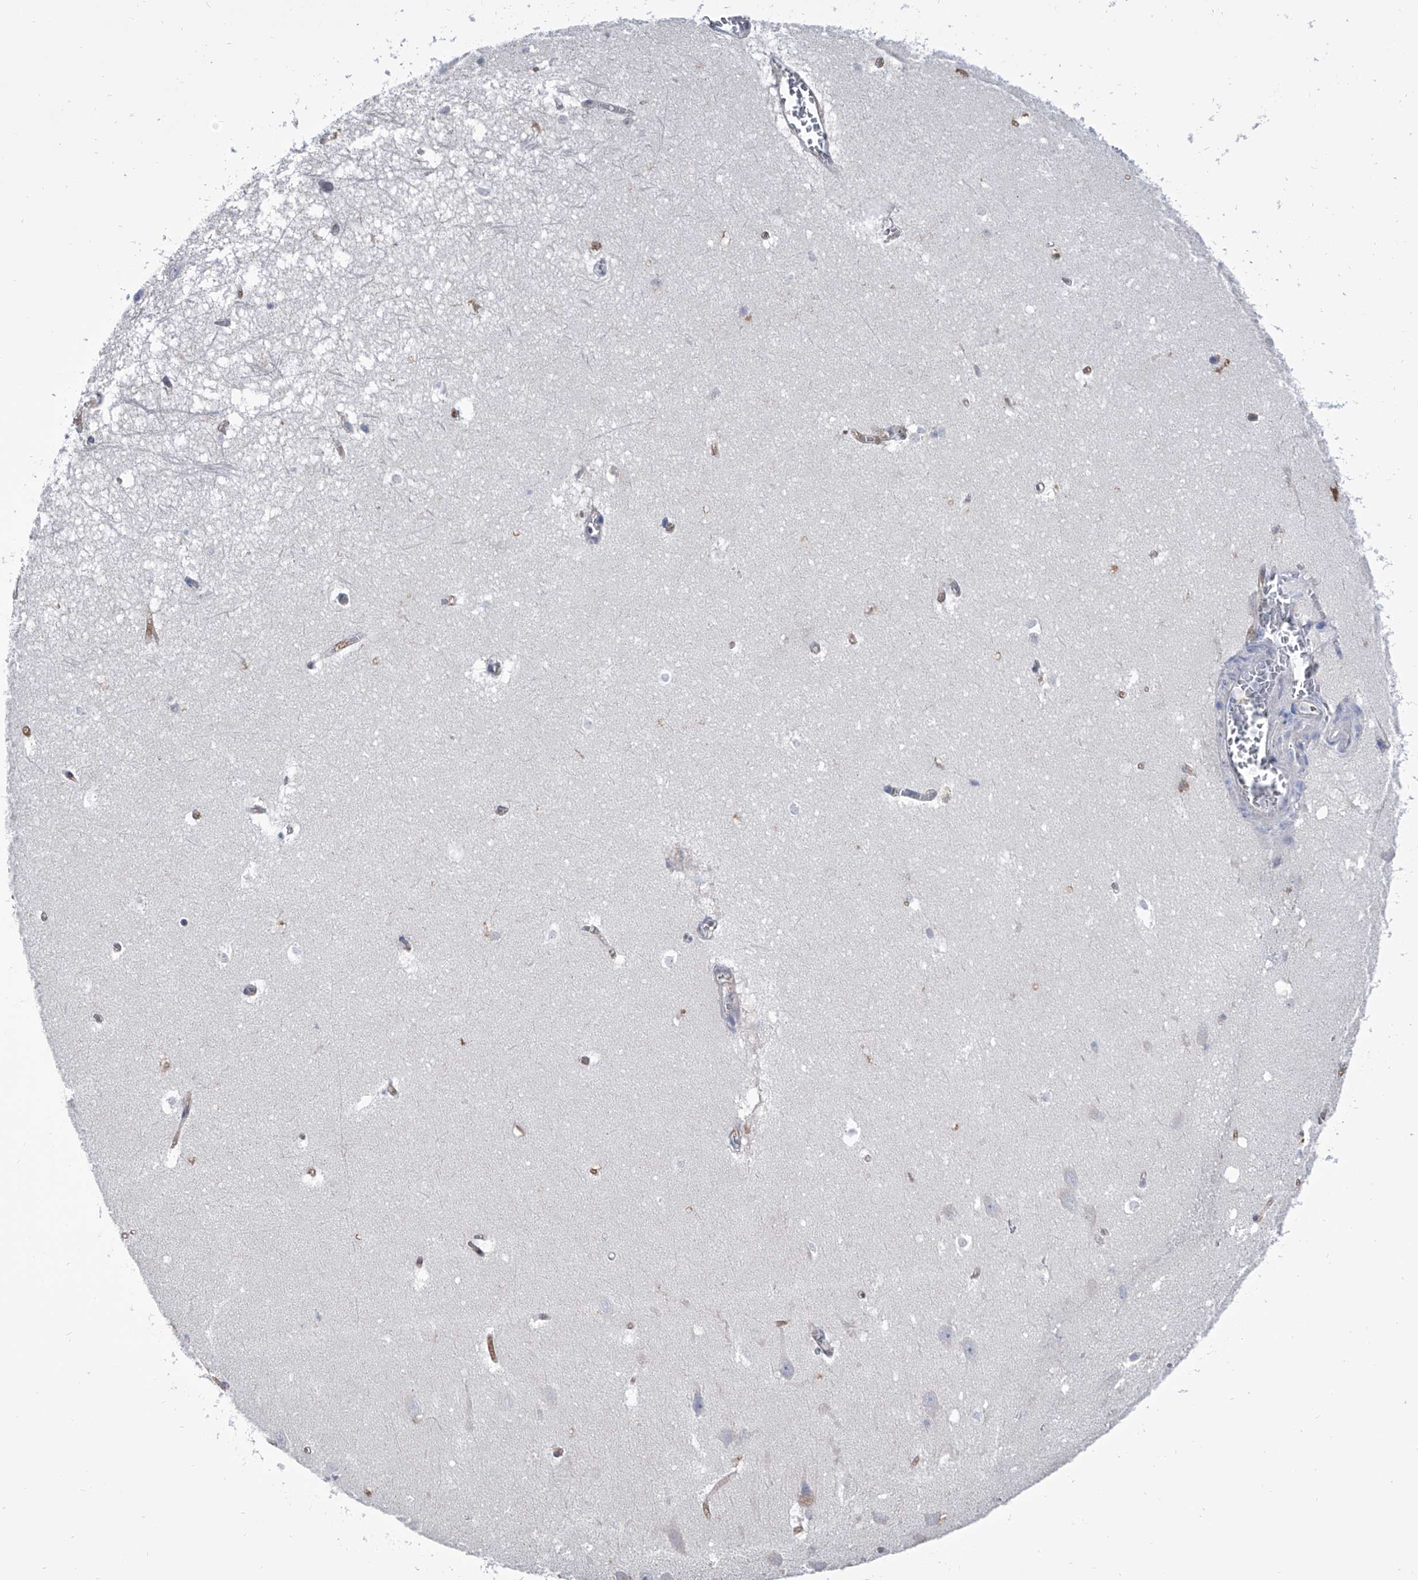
{"staining": {"intensity": "negative", "quantity": "none", "location": "none"}, "tissue": "hippocampus", "cell_type": "Glial cells", "image_type": "normal", "snomed": [{"axis": "morphology", "description": "Normal tissue, NOS"}, {"axis": "topography", "description": "Hippocampus"}], "caption": "IHC photomicrograph of normal human hippocampus stained for a protein (brown), which displays no expression in glial cells.", "gene": "SERPINB9", "patient": {"sex": "female", "age": 64}}